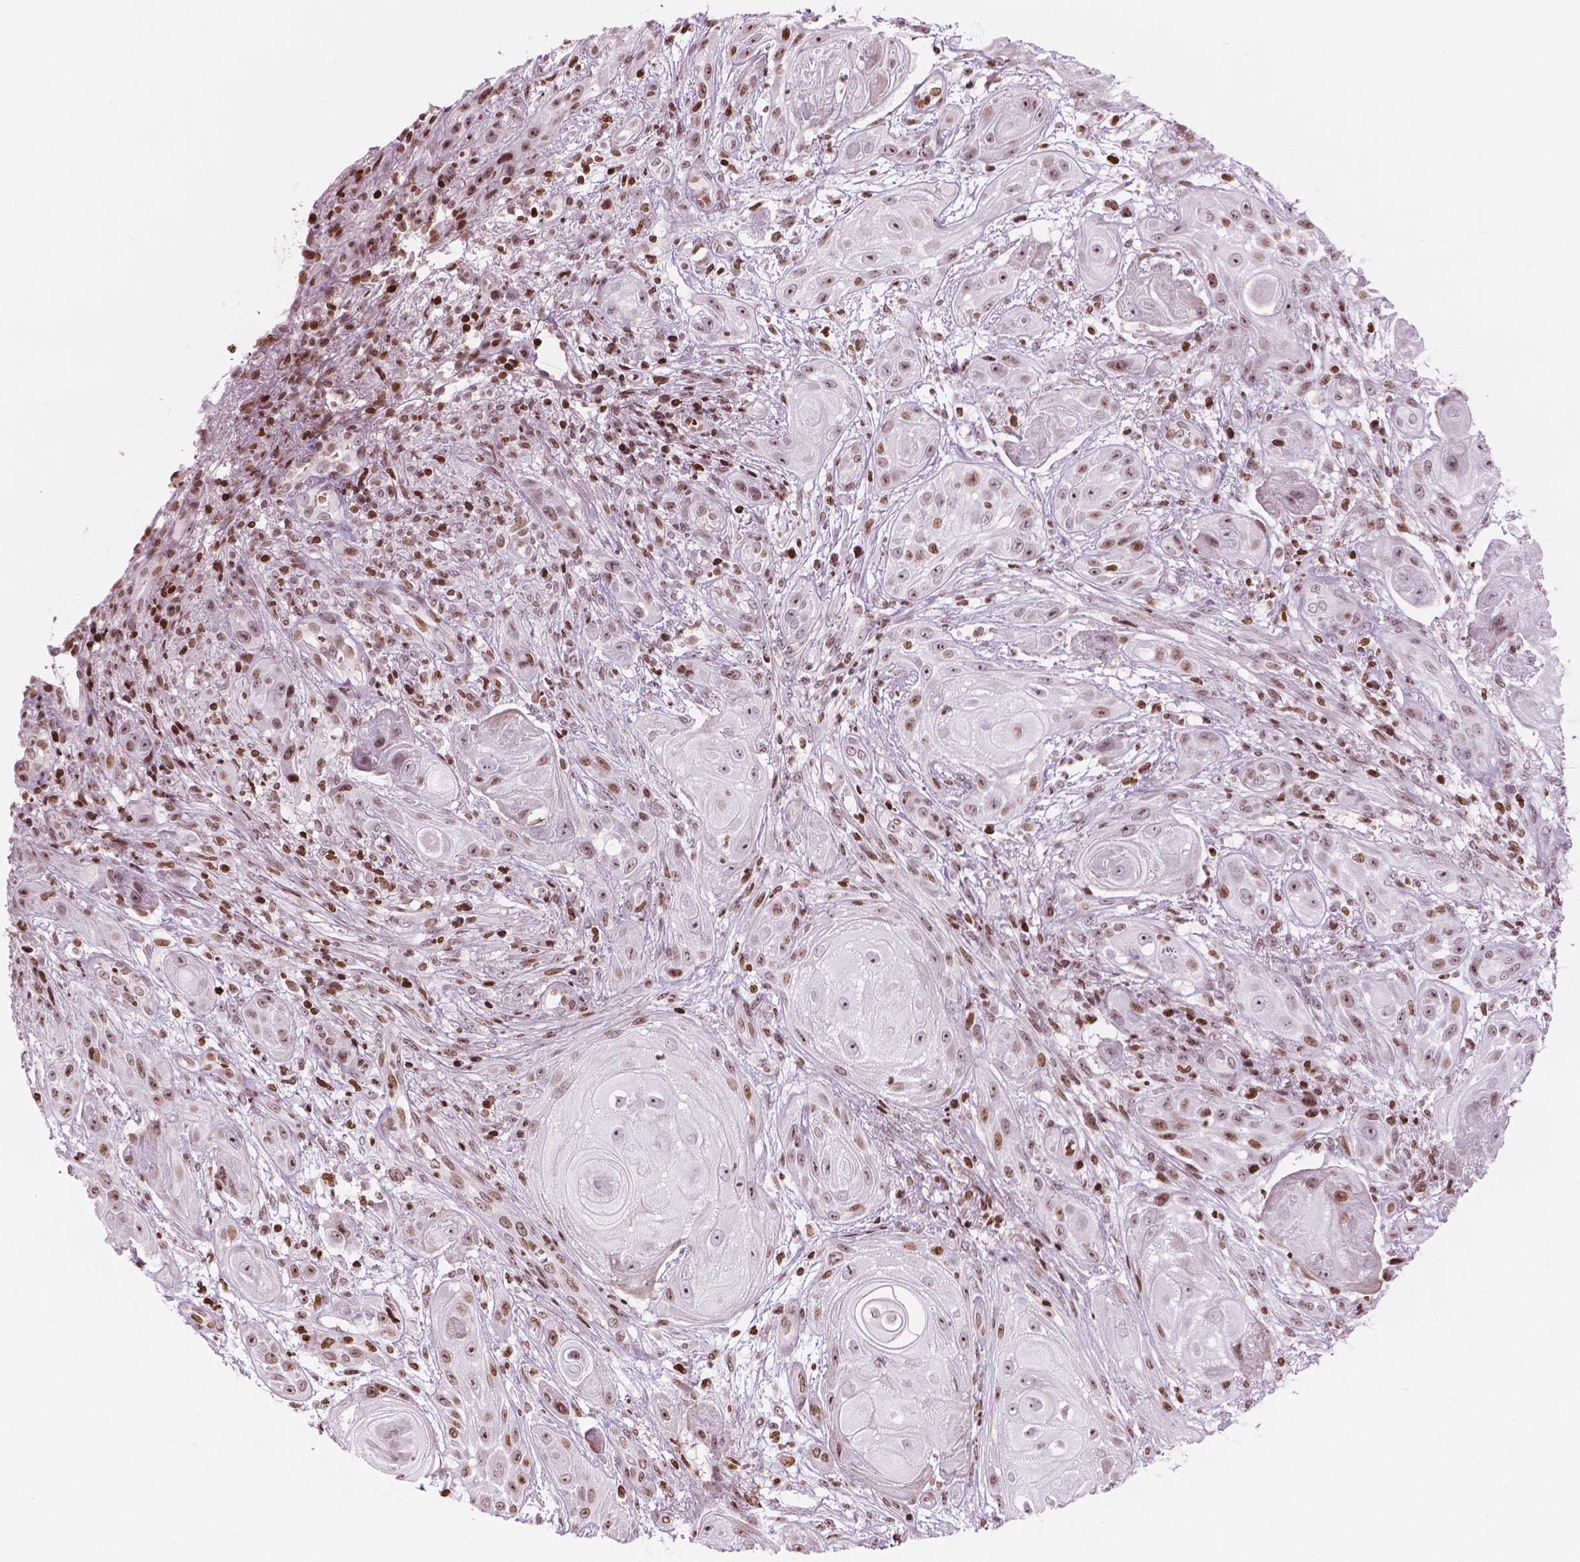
{"staining": {"intensity": "moderate", "quantity": "25%-75%", "location": "nuclear"}, "tissue": "skin cancer", "cell_type": "Tumor cells", "image_type": "cancer", "snomed": [{"axis": "morphology", "description": "Squamous cell carcinoma, NOS"}, {"axis": "topography", "description": "Skin"}], "caption": "Immunohistochemical staining of skin squamous cell carcinoma shows moderate nuclear protein positivity in approximately 25%-75% of tumor cells.", "gene": "PIP4K2A", "patient": {"sex": "male", "age": 62}}